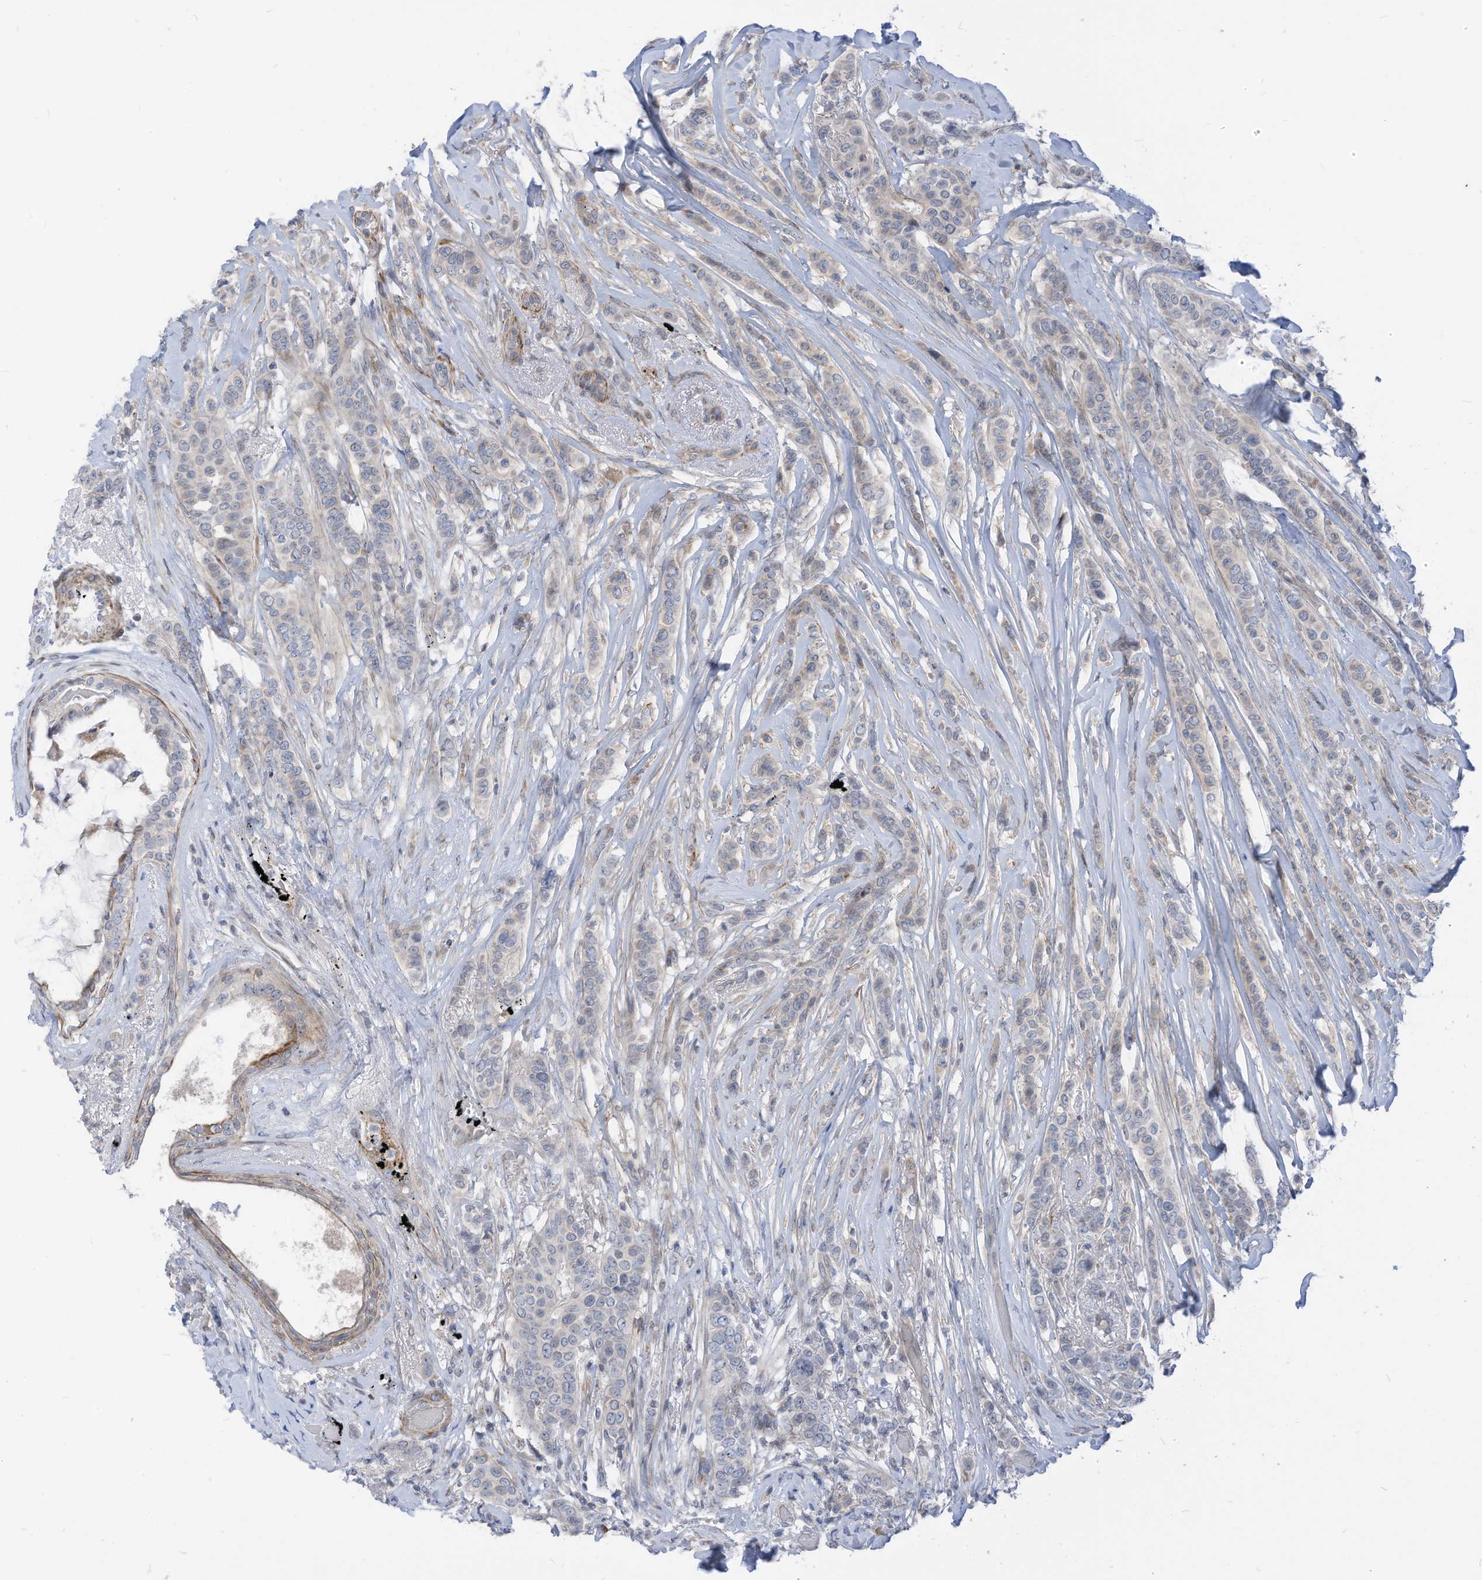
{"staining": {"intensity": "negative", "quantity": "none", "location": "none"}, "tissue": "breast cancer", "cell_type": "Tumor cells", "image_type": "cancer", "snomed": [{"axis": "morphology", "description": "Lobular carcinoma"}, {"axis": "topography", "description": "Breast"}], "caption": "This histopathology image is of breast cancer (lobular carcinoma) stained with immunohistochemistry (IHC) to label a protein in brown with the nuclei are counter-stained blue. There is no expression in tumor cells. (Stains: DAB (3,3'-diaminobenzidine) immunohistochemistry (IHC) with hematoxylin counter stain, Microscopy: brightfield microscopy at high magnification).", "gene": "GPATCH3", "patient": {"sex": "female", "age": 51}}